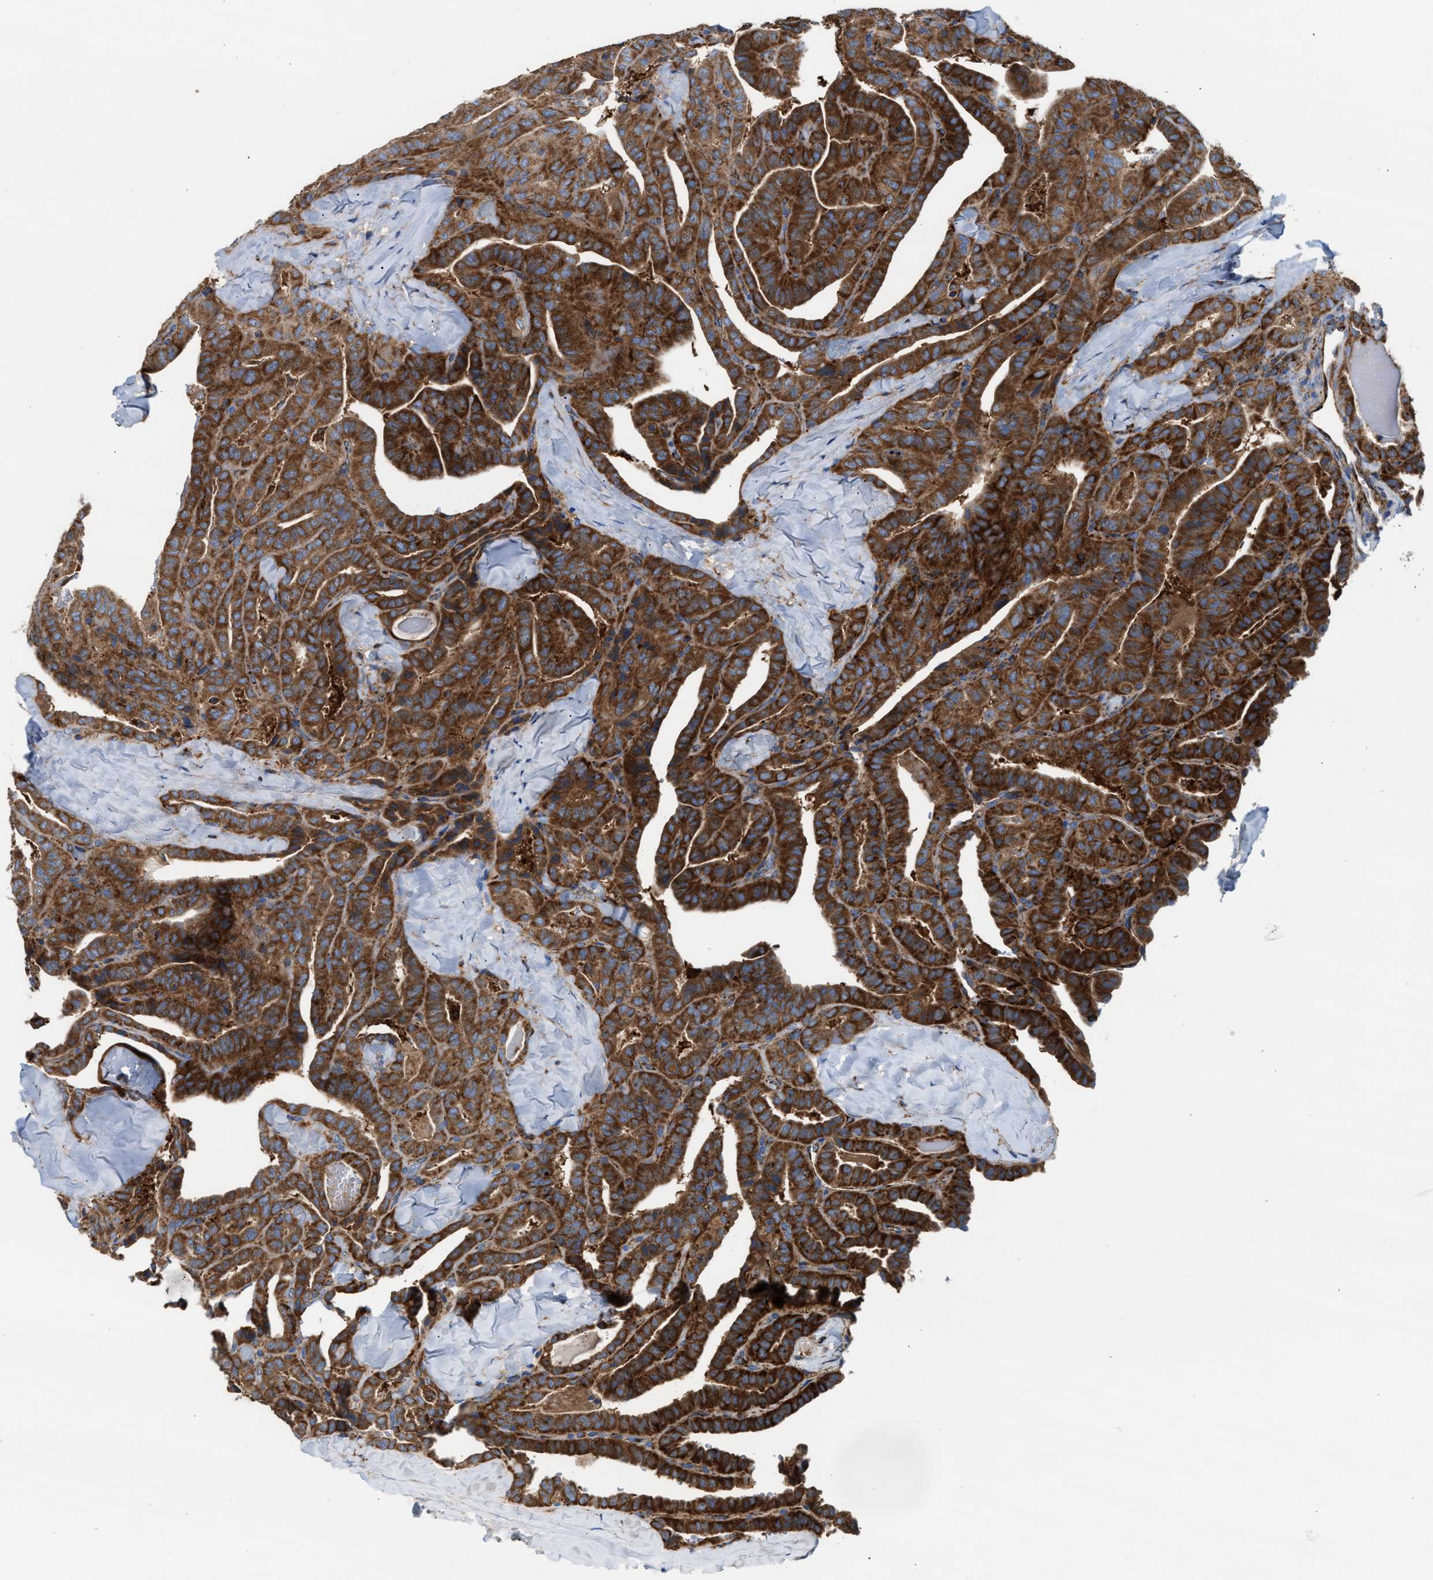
{"staining": {"intensity": "strong", "quantity": ">75%", "location": "cytoplasmic/membranous"}, "tissue": "thyroid cancer", "cell_type": "Tumor cells", "image_type": "cancer", "snomed": [{"axis": "morphology", "description": "Papillary adenocarcinoma, NOS"}, {"axis": "topography", "description": "Thyroid gland"}], "caption": "A brown stain highlights strong cytoplasmic/membranous positivity of a protein in papillary adenocarcinoma (thyroid) tumor cells. The protein of interest is shown in brown color, while the nuclei are stained blue.", "gene": "TBC1D15", "patient": {"sex": "male", "age": 77}}